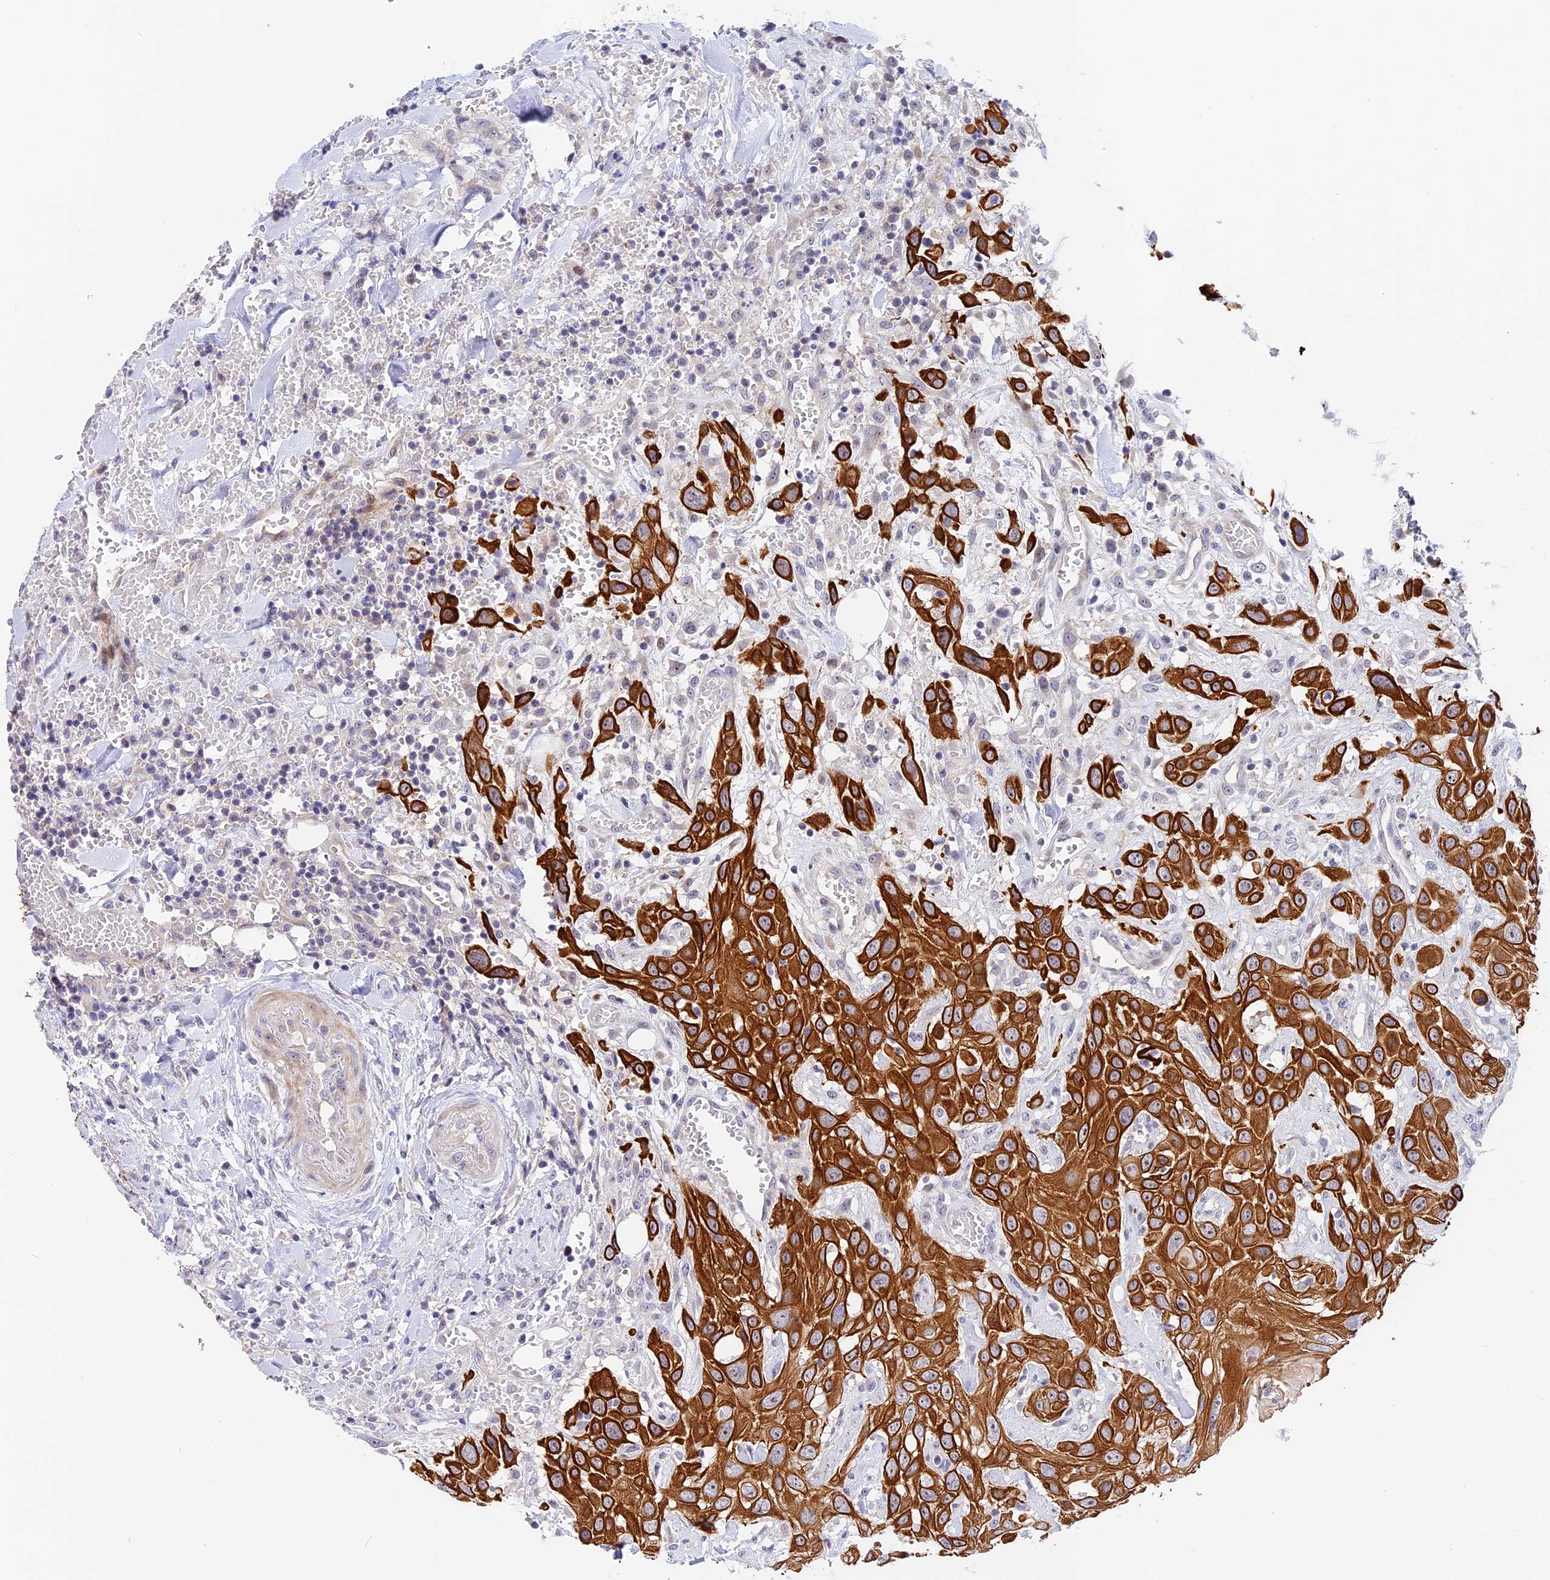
{"staining": {"intensity": "strong", "quantity": ">75%", "location": "cytoplasmic/membranous"}, "tissue": "head and neck cancer", "cell_type": "Tumor cells", "image_type": "cancer", "snomed": [{"axis": "morphology", "description": "Squamous cell carcinoma, NOS"}, {"axis": "topography", "description": "Head-Neck"}], "caption": "Protein expression analysis of human head and neck cancer reveals strong cytoplasmic/membranous staining in approximately >75% of tumor cells.", "gene": "MIDN", "patient": {"sex": "male", "age": 81}}